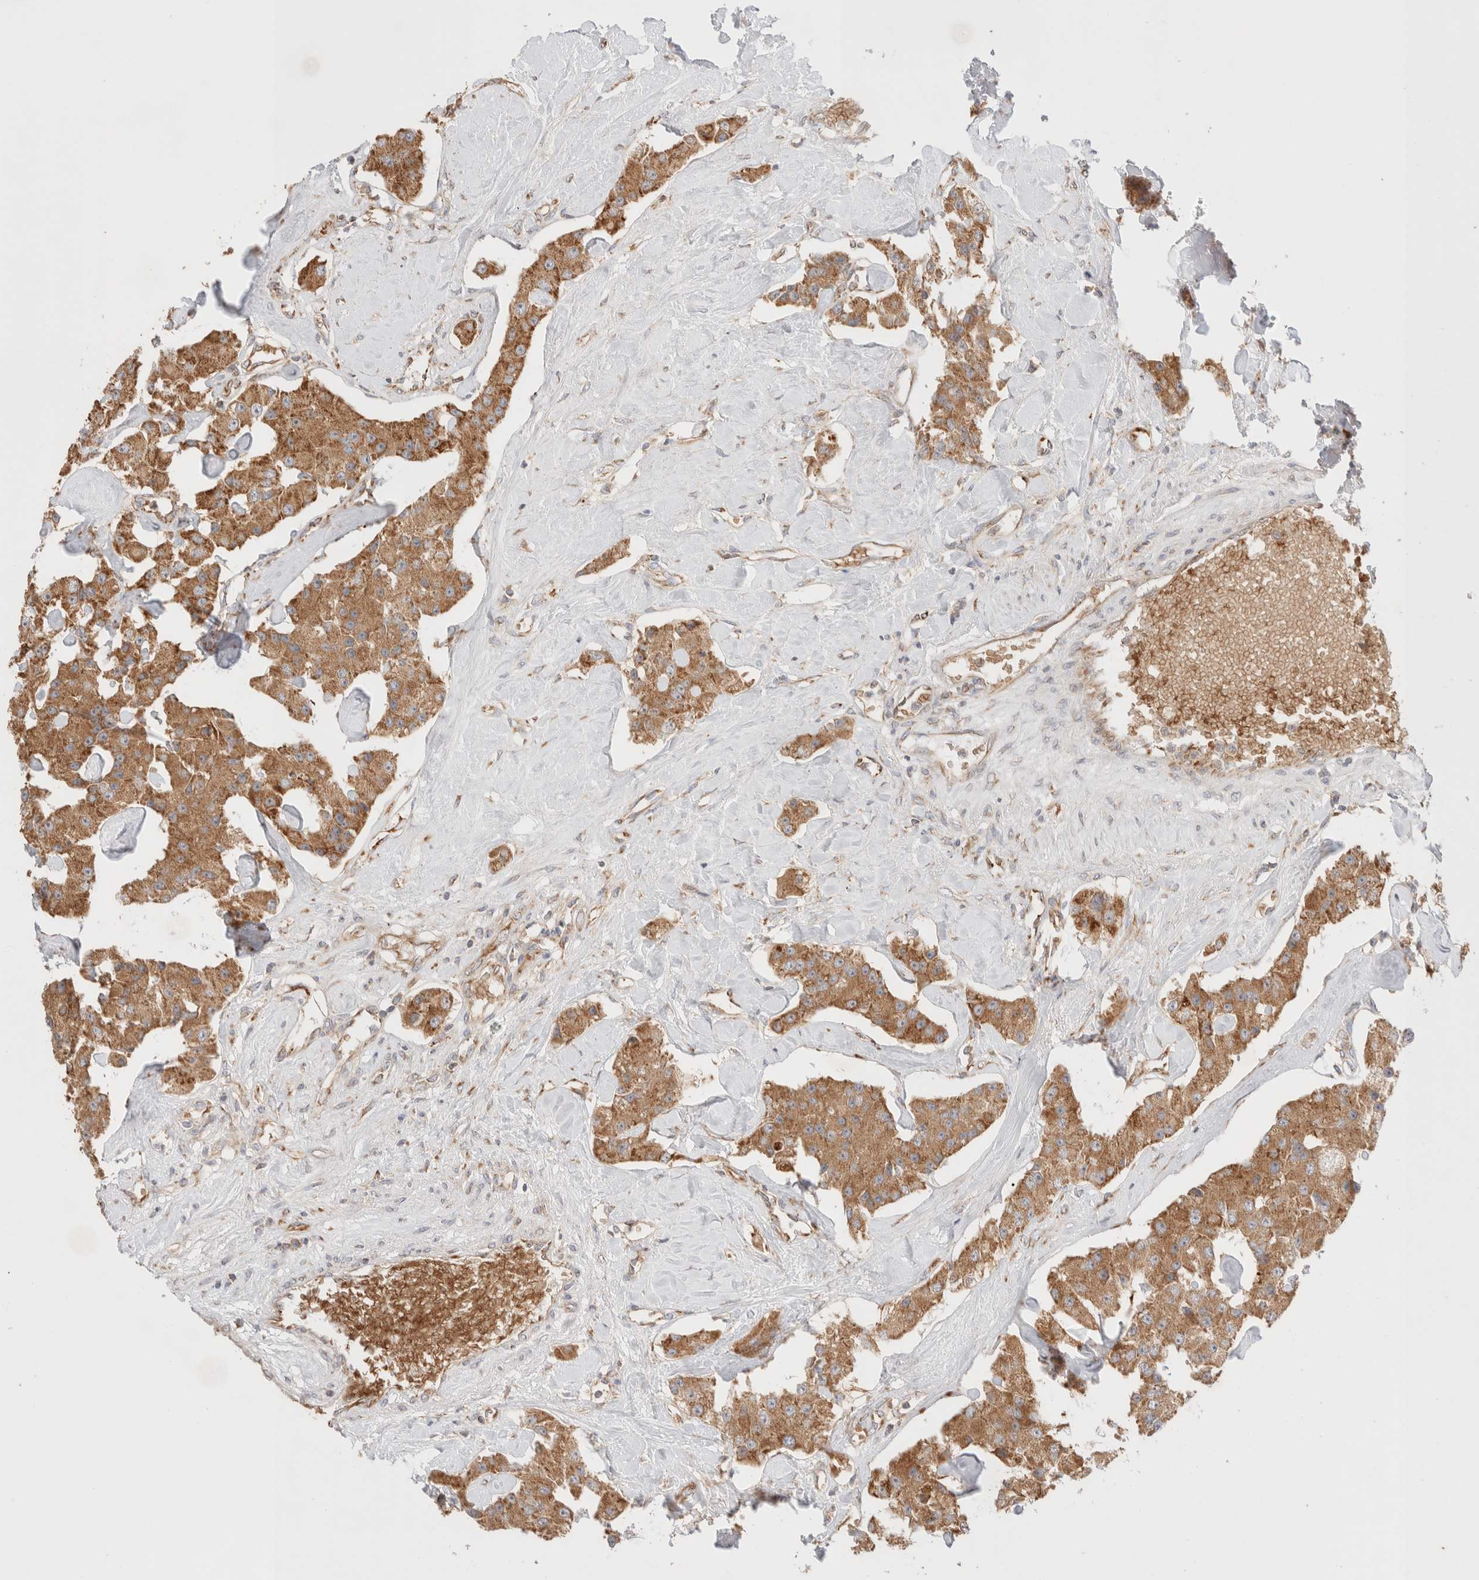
{"staining": {"intensity": "moderate", "quantity": ">75%", "location": "cytoplasmic/membranous"}, "tissue": "carcinoid", "cell_type": "Tumor cells", "image_type": "cancer", "snomed": [{"axis": "morphology", "description": "Carcinoid, malignant, NOS"}, {"axis": "topography", "description": "Pancreas"}], "caption": "Malignant carcinoid stained for a protein reveals moderate cytoplasmic/membranous positivity in tumor cells.", "gene": "UTS2B", "patient": {"sex": "male", "age": 41}}